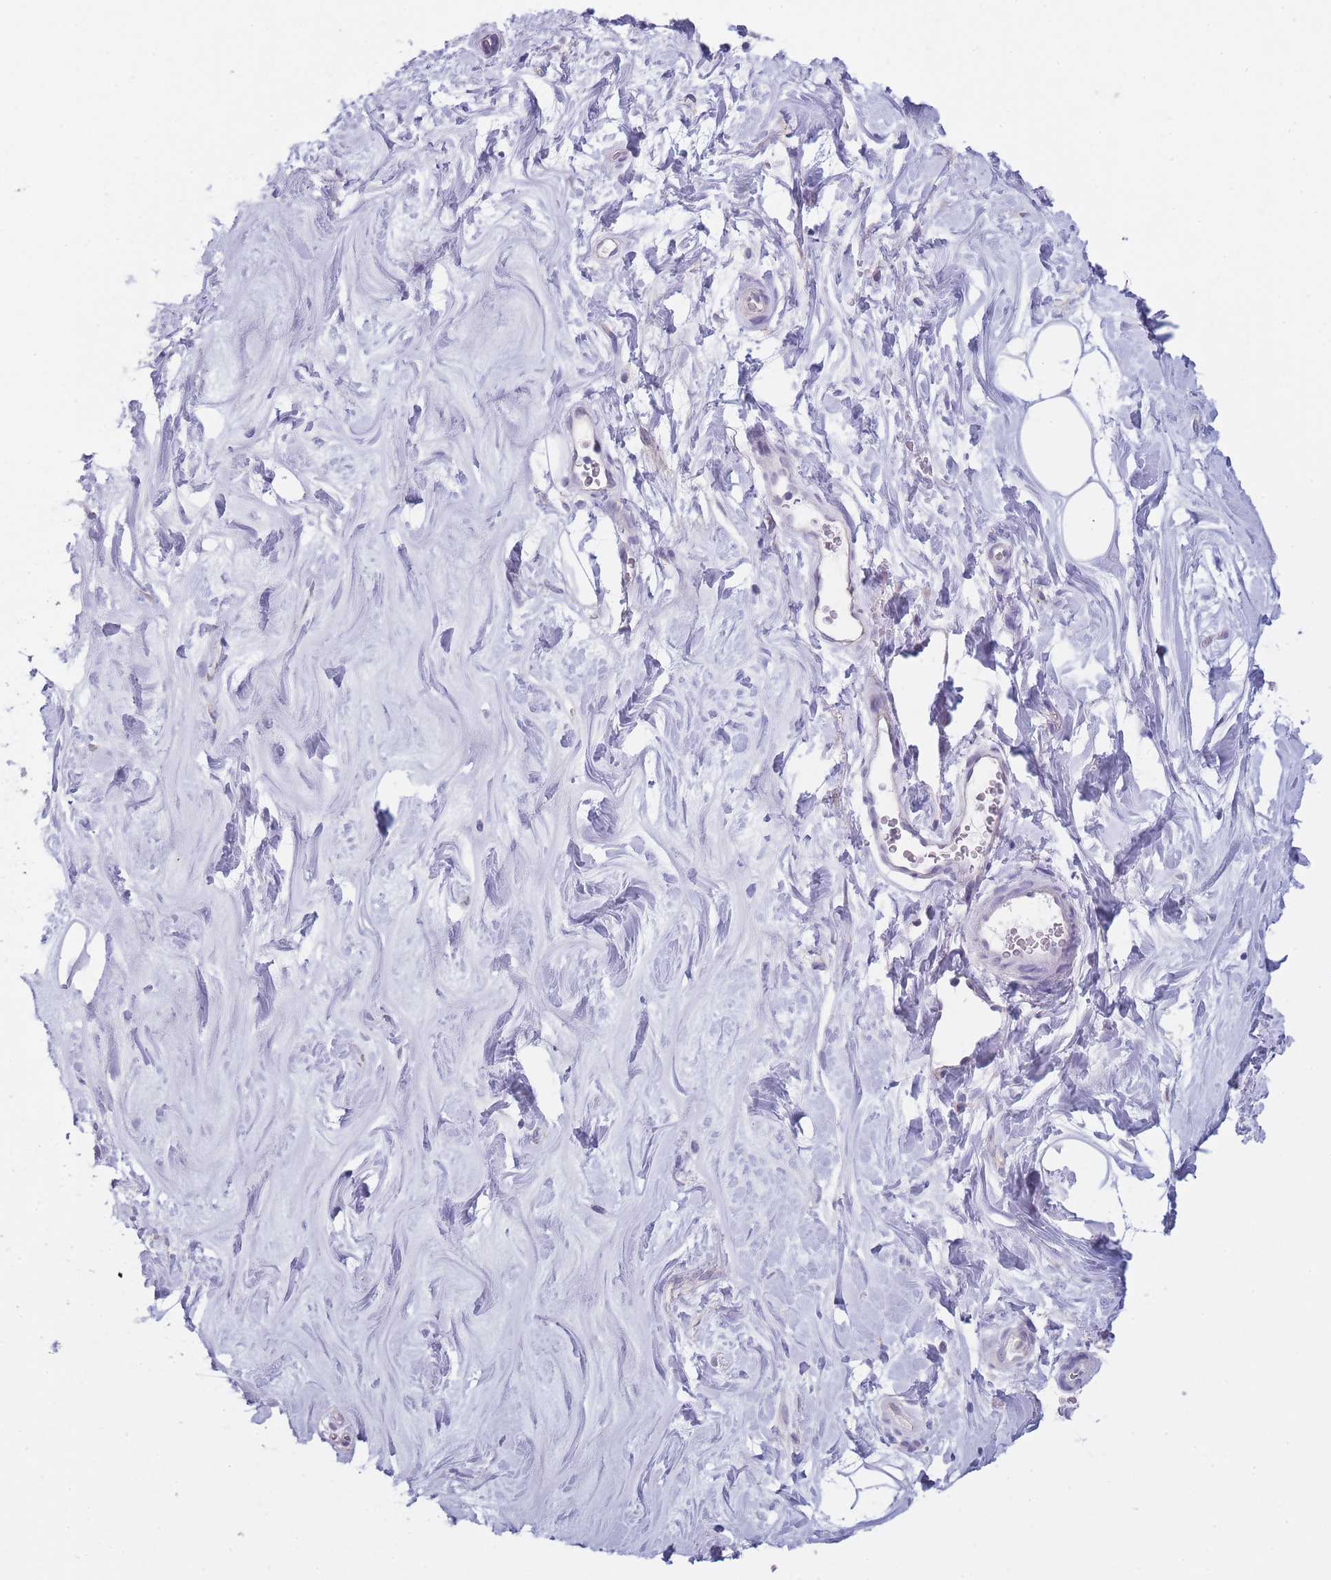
{"staining": {"intensity": "negative", "quantity": "none", "location": "none"}, "tissue": "adipose tissue", "cell_type": "Adipocytes", "image_type": "normal", "snomed": [{"axis": "morphology", "description": "Normal tissue, NOS"}, {"axis": "topography", "description": "Breast"}], "caption": "The immunohistochemistry micrograph has no significant expression in adipocytes of adipose tissue. (DAB (3,3'-diaminobenzidine) immunohistochemistry (IHC) with hematoxylin counter stain).", "gene": "DCANP1", "patient": {"sex": "female", "age": 26}}